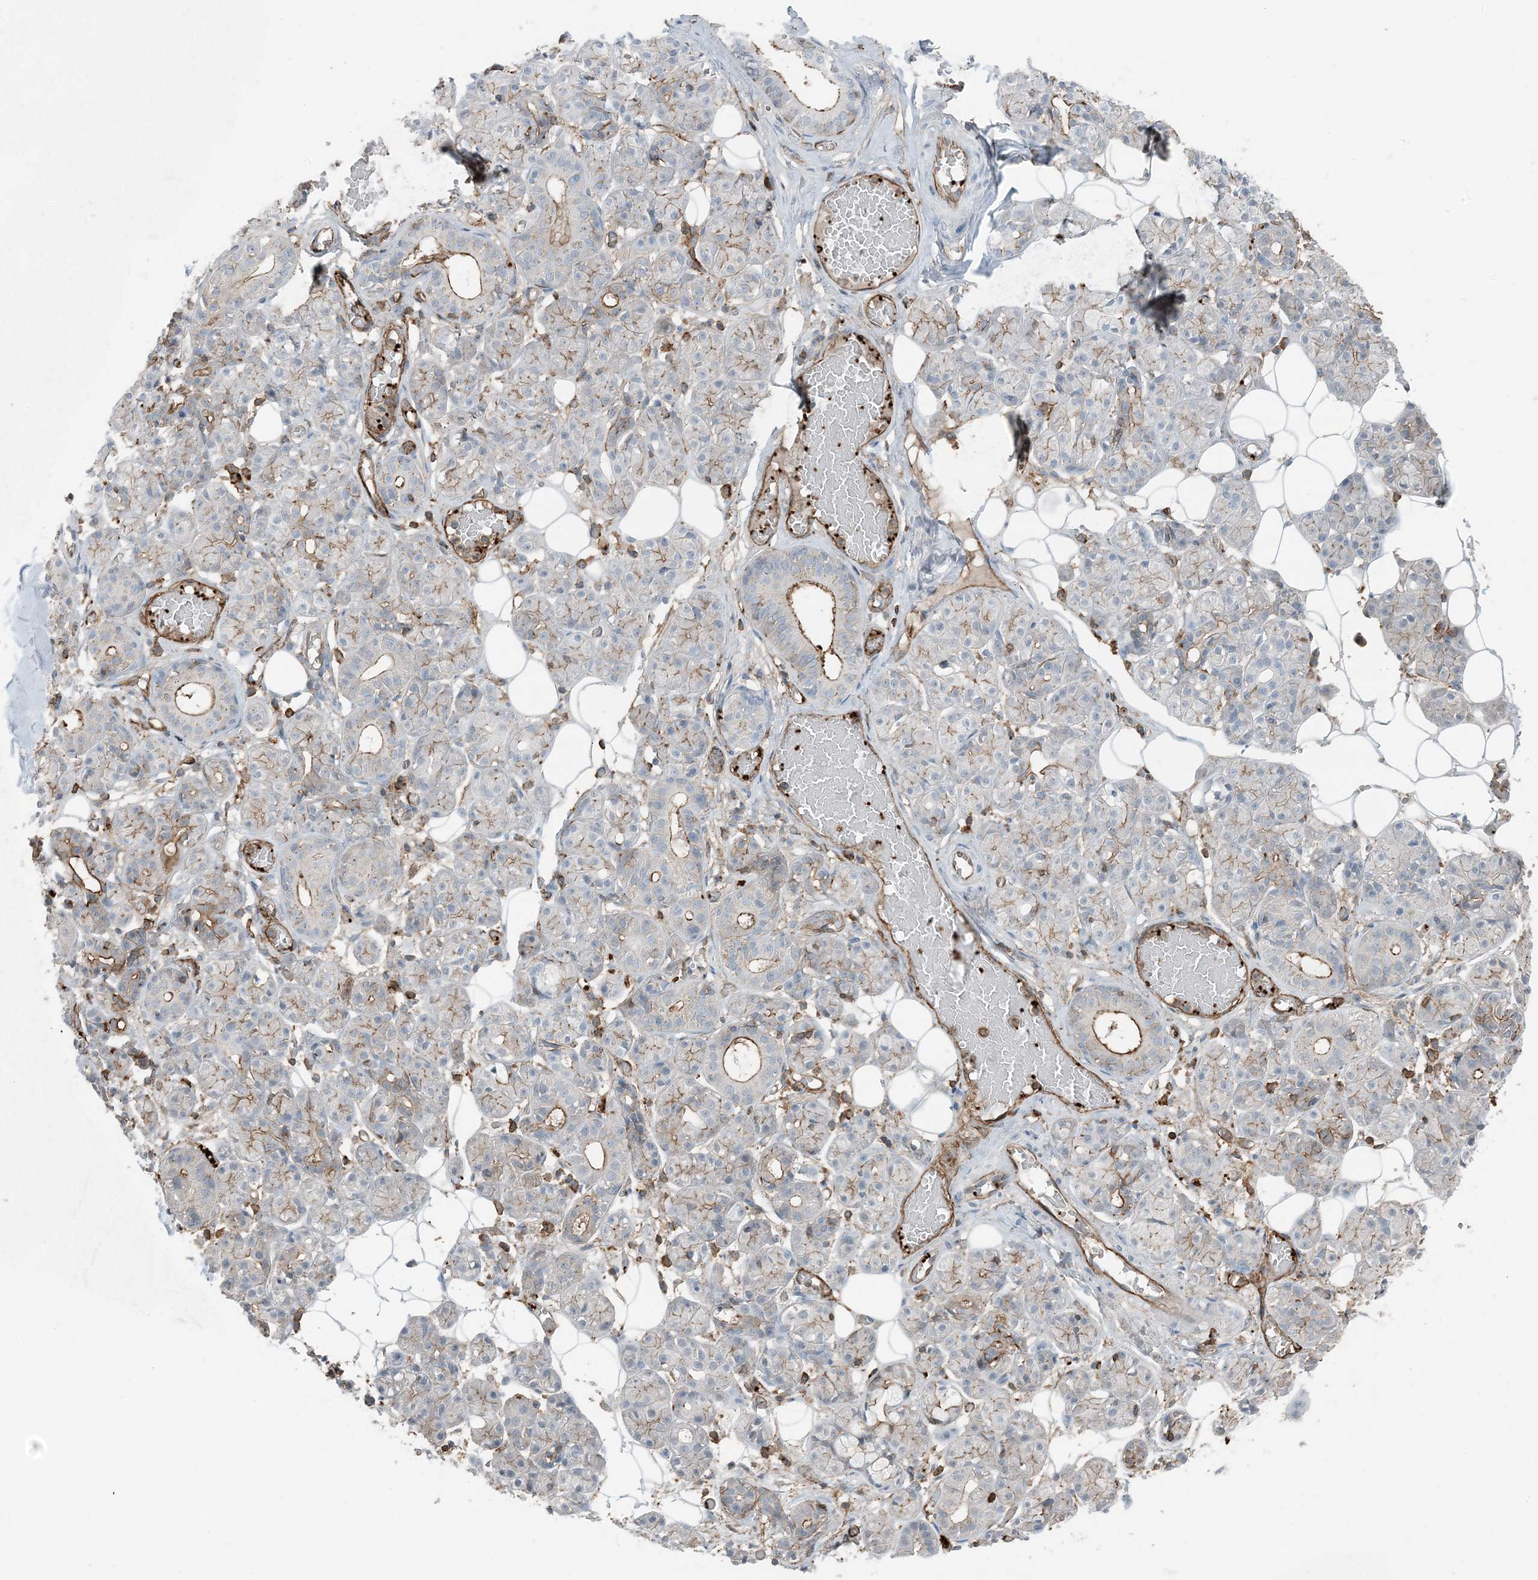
{"staining": {"intensity": "moderate", "quantity": "<25%", "location": "cytoplasmic/membranous"}, "tissue": "salivary gland", "cell_type": "Glandular cells", "image_type": "normal", "snomed": [{"axis": "morphology", "description": "Normal tissue, NOS"}, {"axis": "topography", "description": "Salivary gland"}], "caption": "Immunohistochemistry (DAB) staining of benign human salivary gland exhibits moderate cytoplasmic/membranous protein staining in approximately <25% of glandular cells.", "gene": "APOBEC3C", "patient": {"sex": "male", "age": 63}}